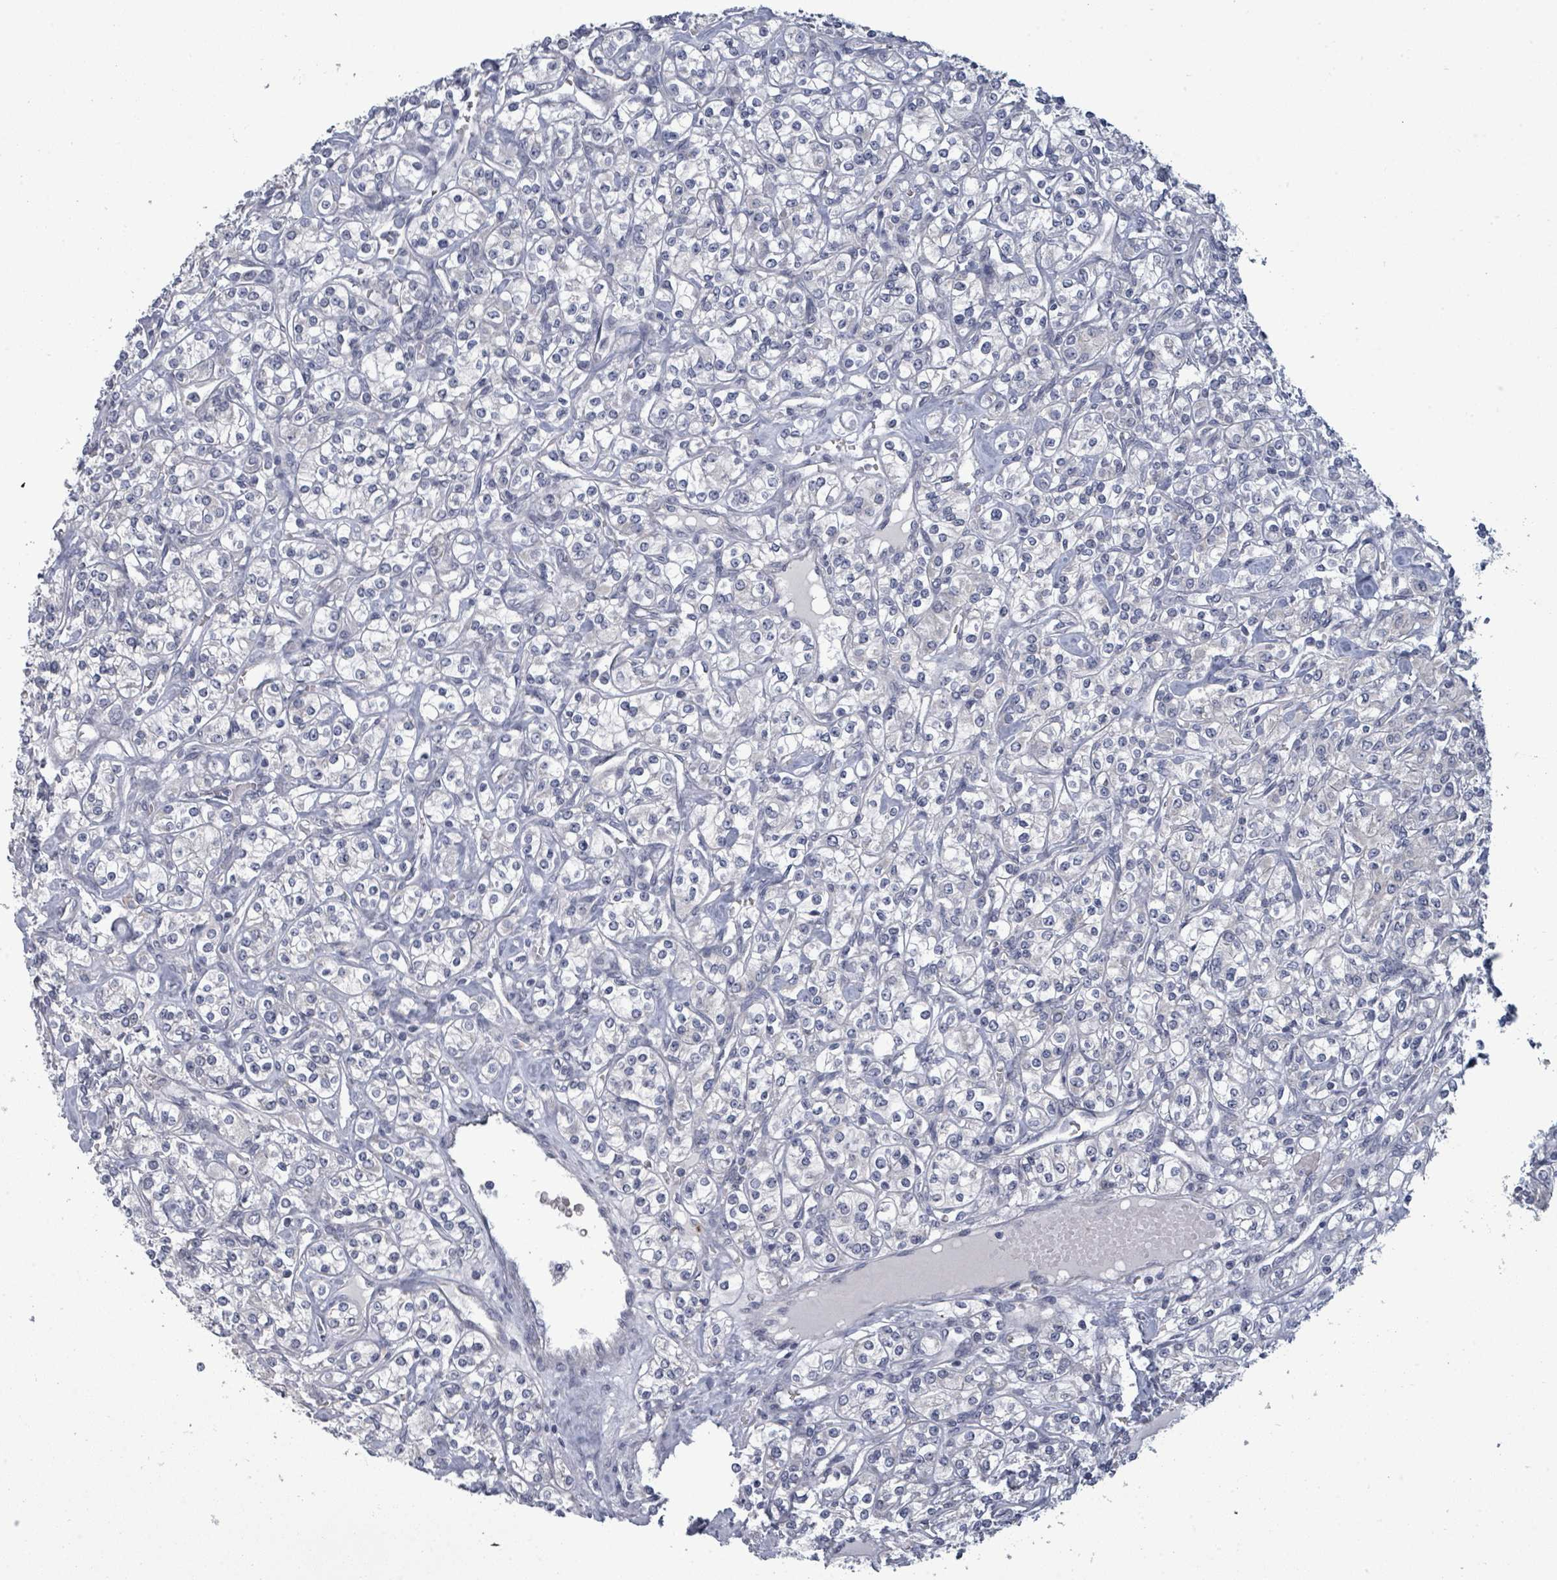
{"staining": {"intensity": "negative", "quantity": "none", "location": "none"}, "tissue": "renal cancer", "cell_type": "Tumor cells", "image_type": "cancer", "snomed": [{"axis": "morphology", "description": "Adenocarcinoma, NOS"}, {"axis": "topography", "description": "Kidney"}], "caption": "DAB (3,3'-diaminobenzidine) immunohistochemical staining of human renal adenocarcinoma displays no significant positivity in tumor cells.", "gene": "ASB12", "patient": {"sex": "male", "age": 77}}